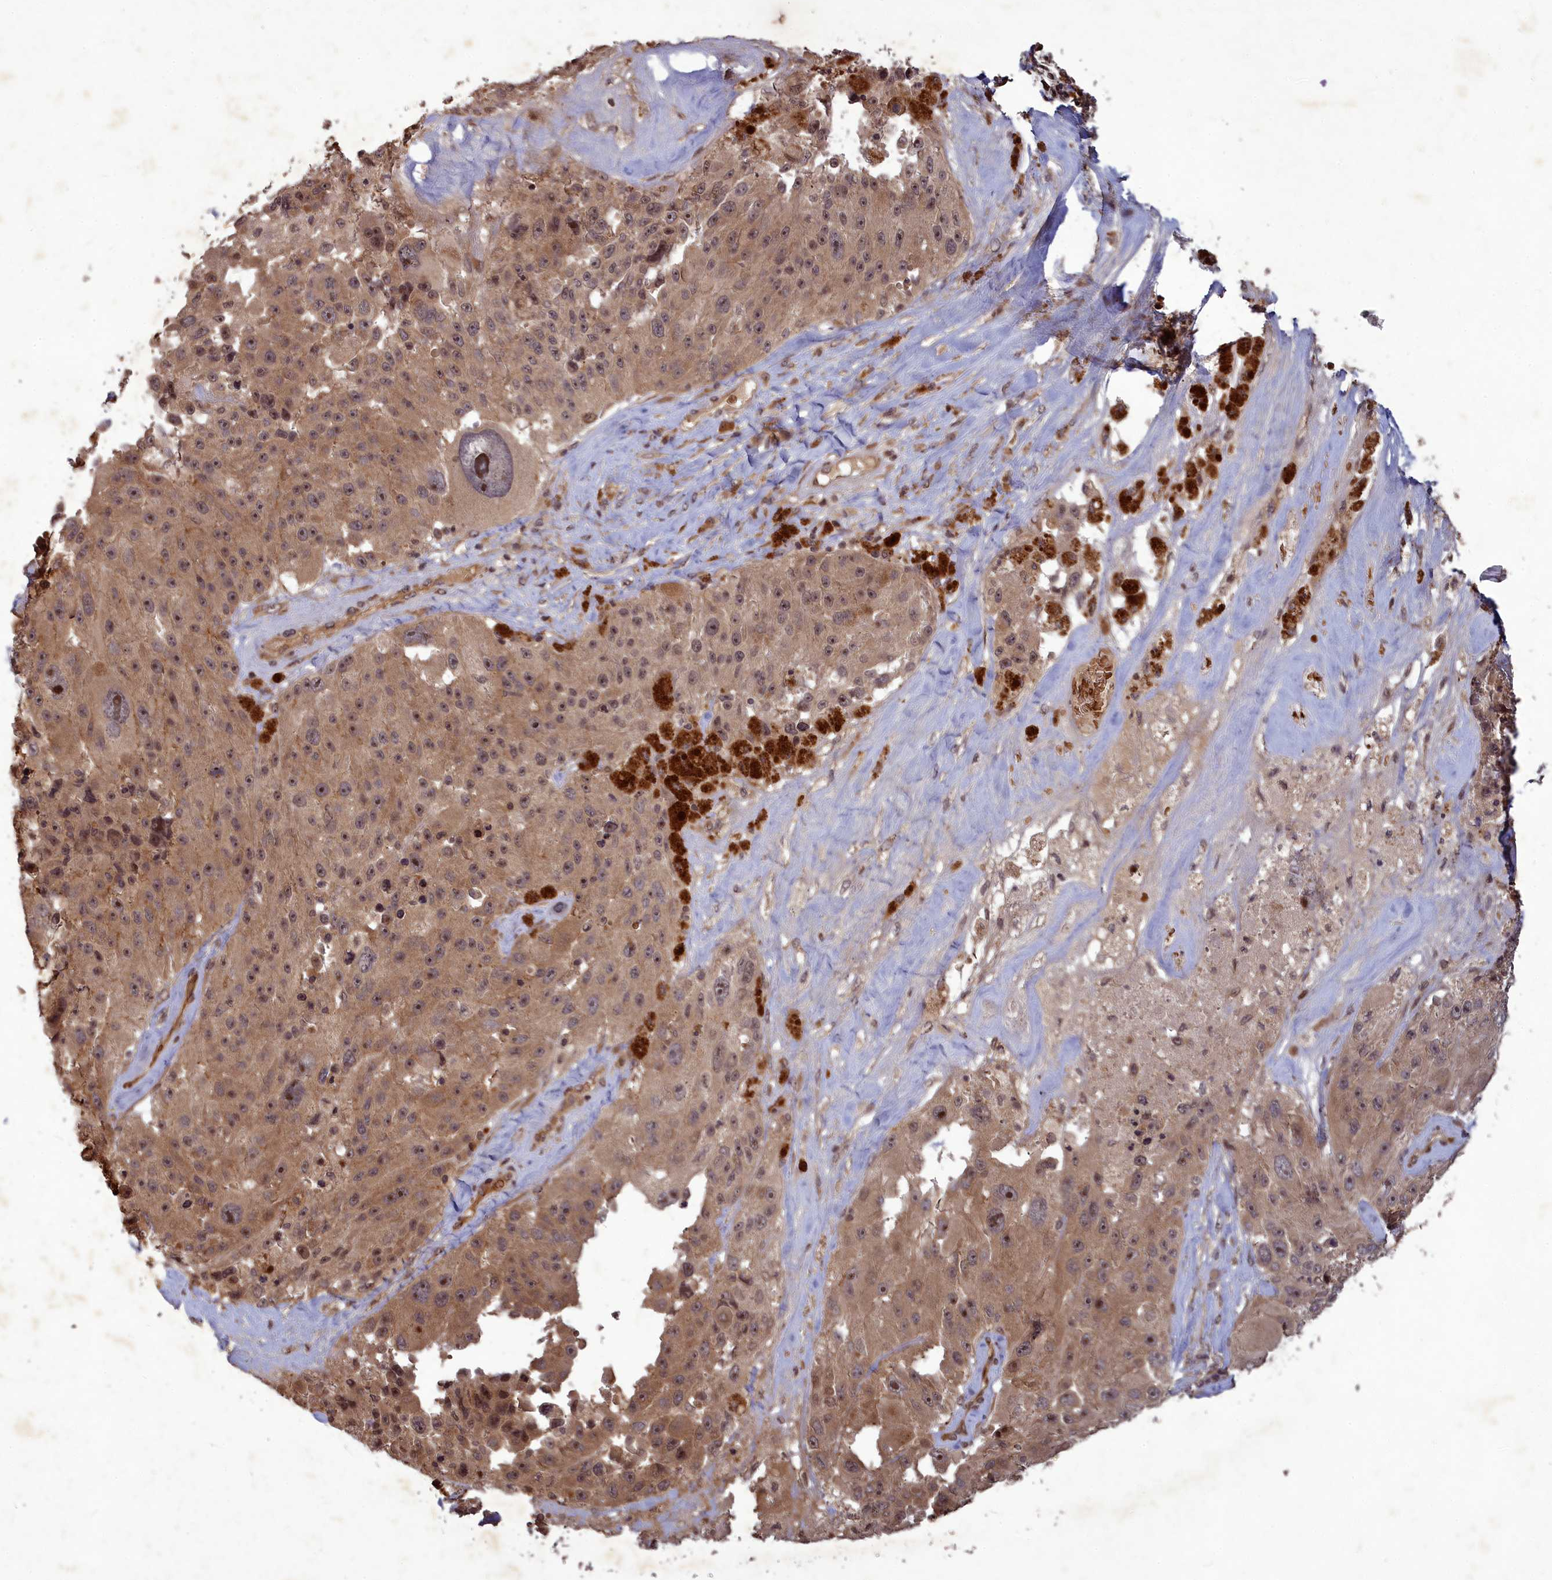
{"staining": {"intensity": "moderate", "quantity": ">75%", "location": "cytoplasmic/membranous,nuclear"}, "tissue": "melanoma", "cell_type": "Tumor cells", "image_type": "cancer", "snomed": [{"axis": "morphology", "description": "Malignant melanoma, Metastatic site"}, {"axis": "topography", "description": "Lymph node"}], "caption": "Protein expression by IHC shows moderate cytoplasmic/membranous and nuclear staining in approximately >75% of tumor cells in malignant melanoma (metastatic site). (Stains: DAB in brown, nuclei in blue, Microscopy: brightfield microscopy at high magnification).", "gene": "SRMS", "patient": {"sex": "male", "age": 62}}